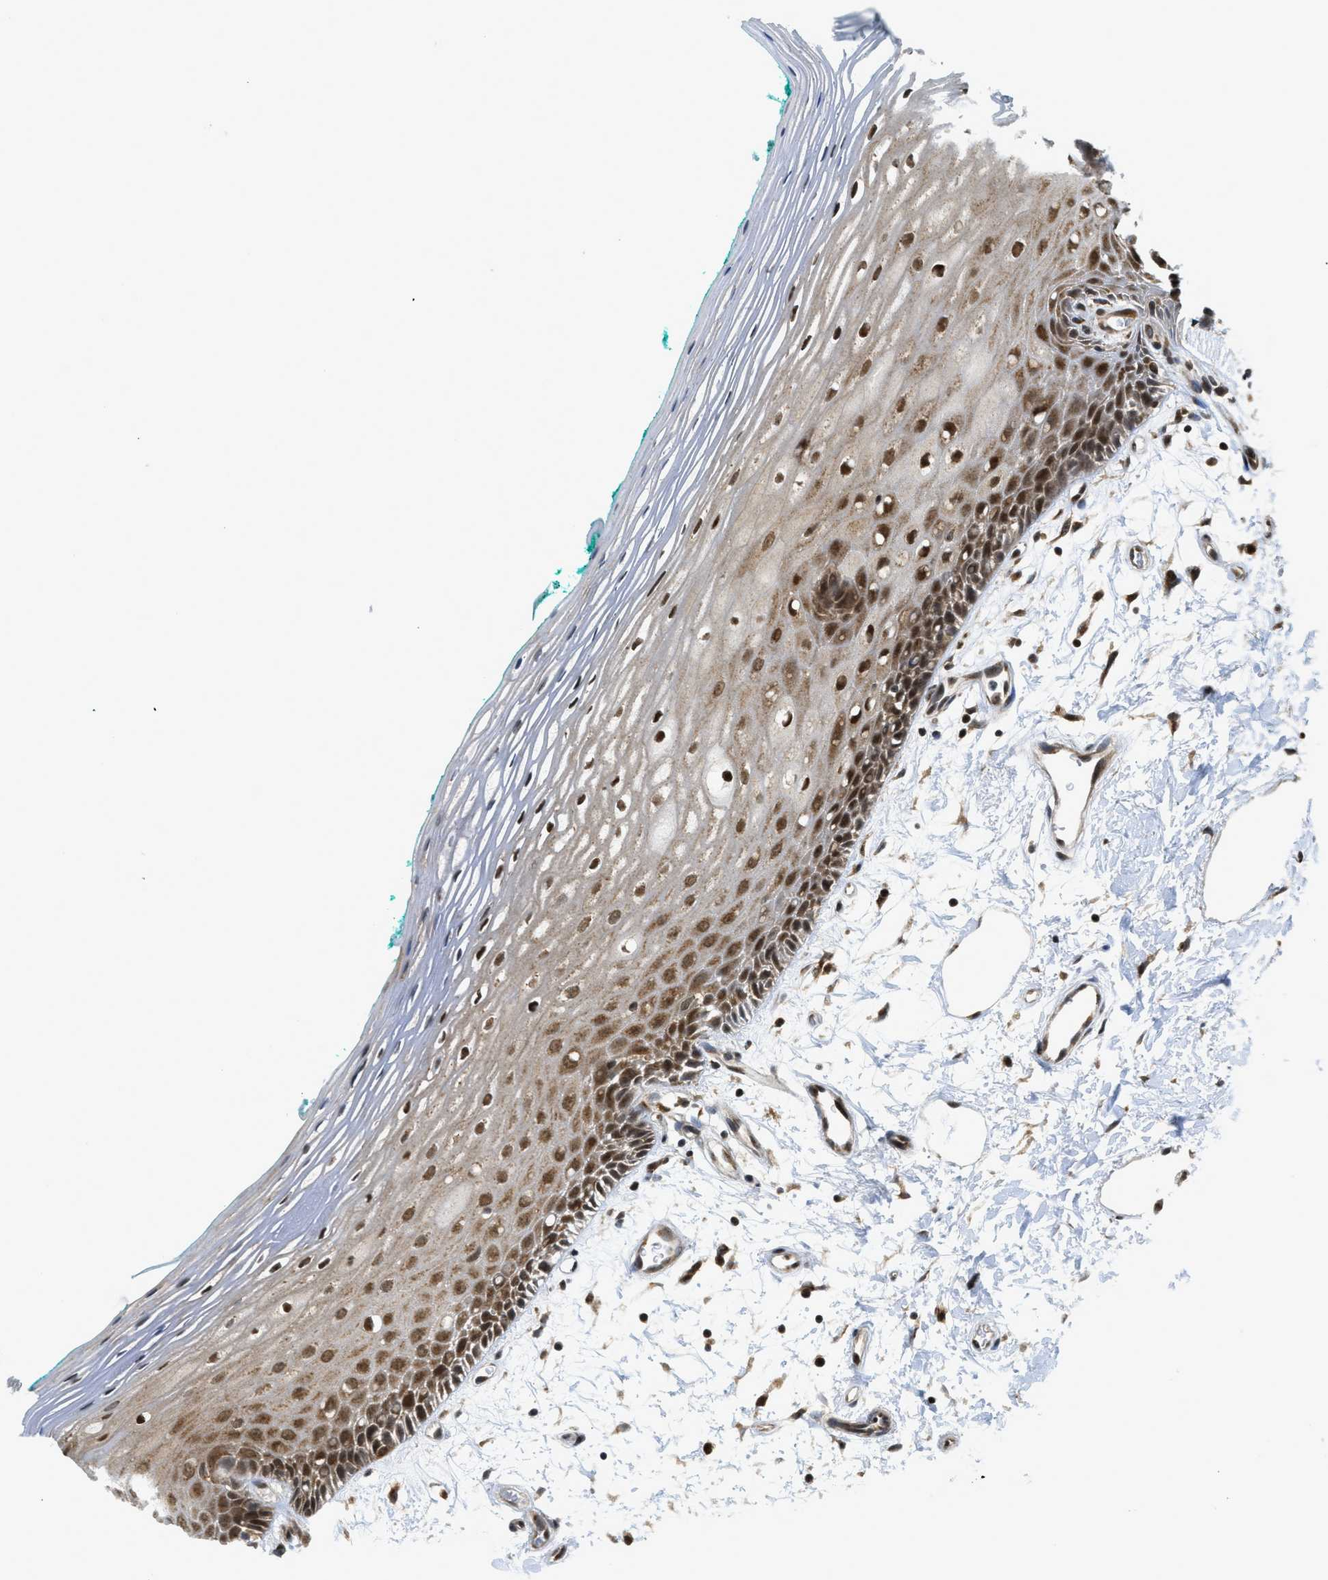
{"staining": {"intensity": "moderate", "quantity": "25%-75%", "location": "cytoplasmic/membranous,nuclear"}, "tissue": "oral mucosa", "cell_type": "Squamous epithelial cells", "image_type": "normal", "snomed": [{"axis": "morphology", "description": "Normal tissue, NOS"}, {"axis": "topography", "description": "Skeletal muscle"}, {"axis": "topography", "description": "Oral tissue"}, {"axis": "topography", "description": "Peripheral nerve tissue"}], "caption": "This is a histology image of immunohistochemistry staining of normal oral mucosa, which shows moderate expression in the cytoplasmic/membranous,nuclear of squamous epithelial cells.", "gene": "TACC1", "patient": {"sex": "female", "age": 84}}